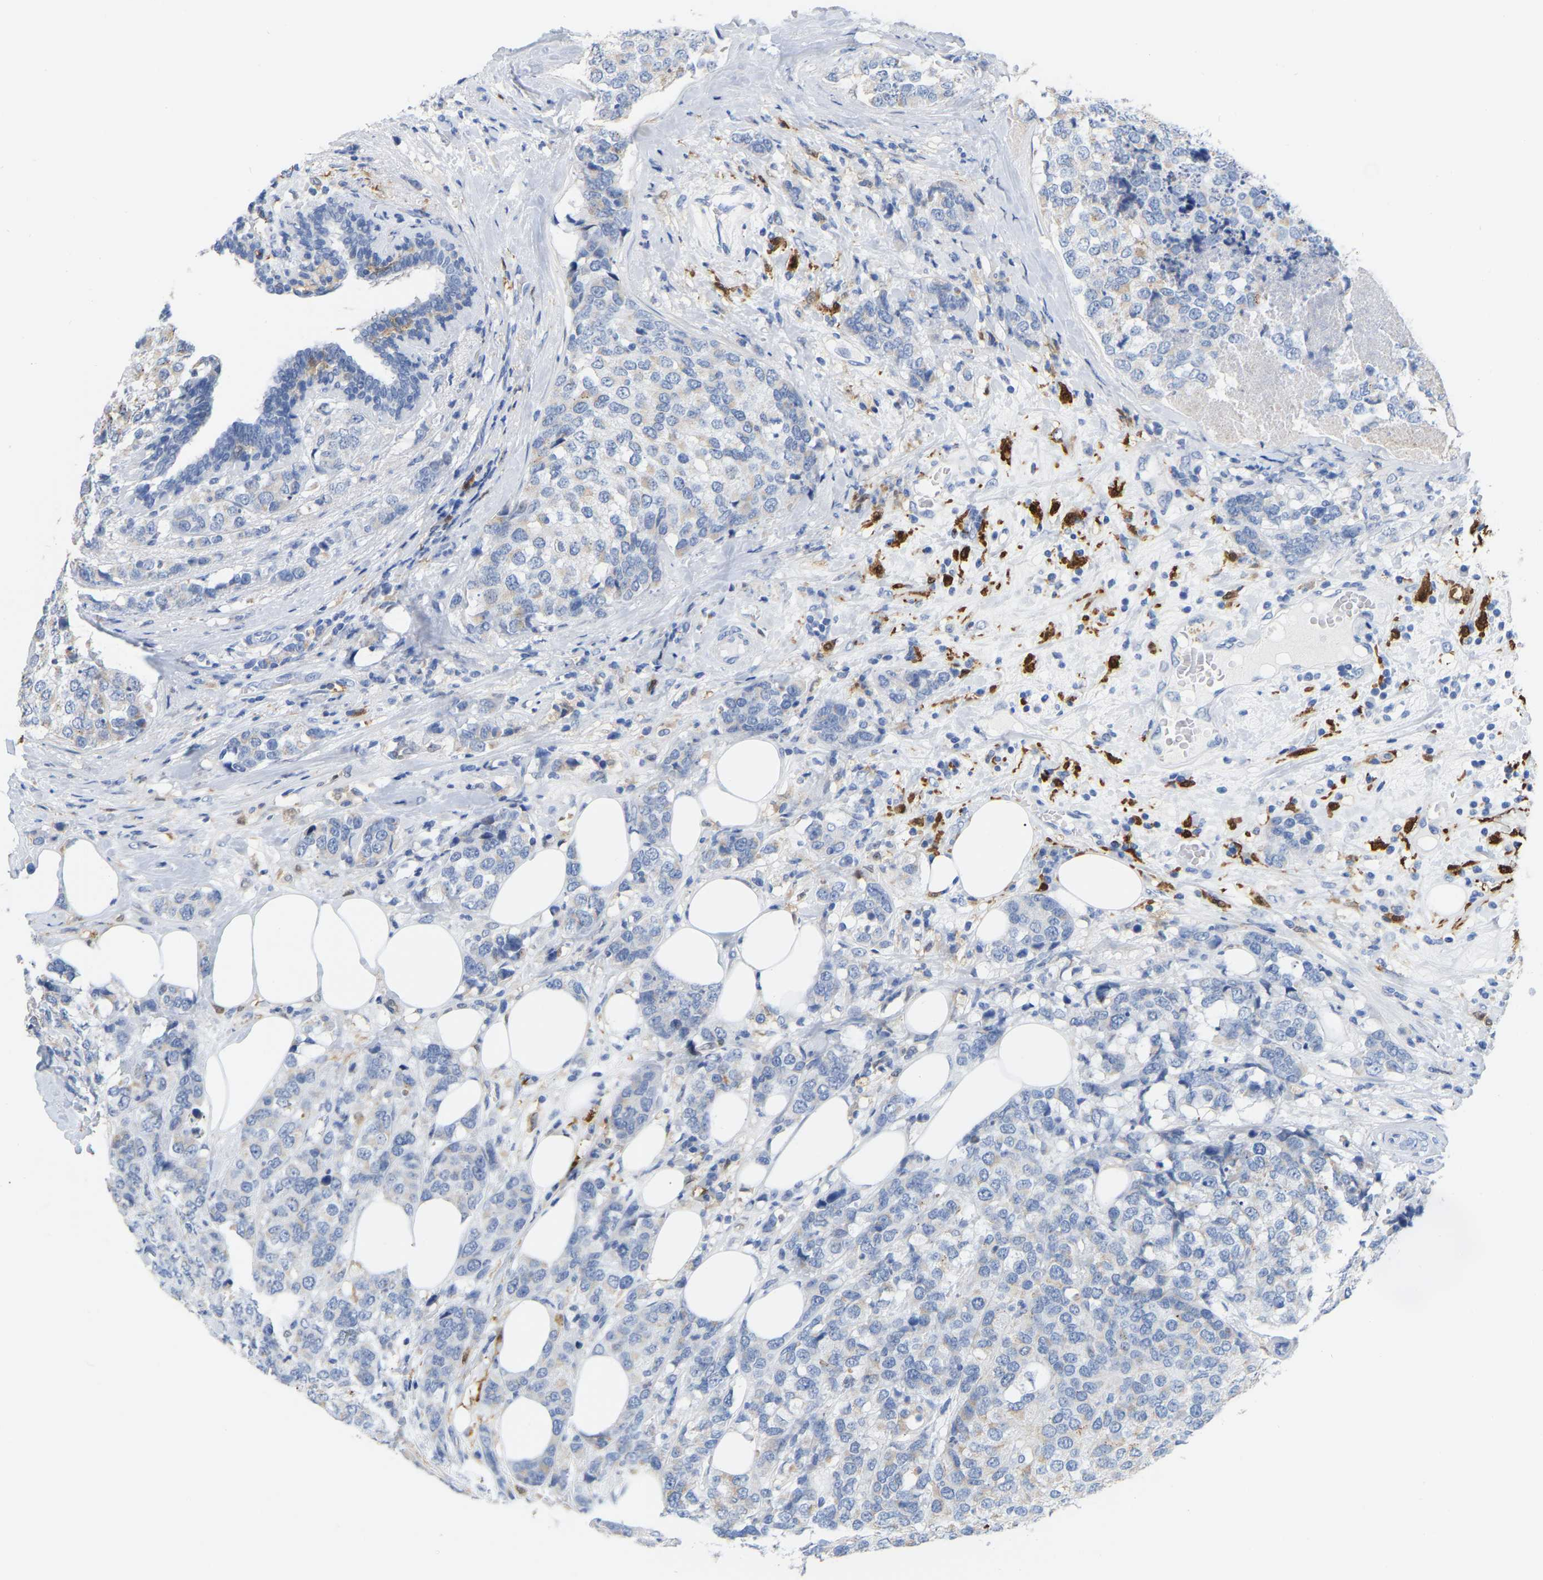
{"staining": {"intensity": "negative", "quantity": "none", "location": "none"}, "tissue": "breast cancer", "cell_type": "Tumor cells", "image_type": "cancer", "snomed": [{"axis": "morphology", "description": "Lobular carcinoma"}, {"axis": "topography", "description": "Breast"}], "caption": "Immunohistochemistry micrograph of neoplastic tissue: human lobular carcinoma (breast) stained with DAB demonstrates no significant protein staining in tumor cells.", "gene": "ULBP2", "patient": {"sex": "female", "age": 59}}